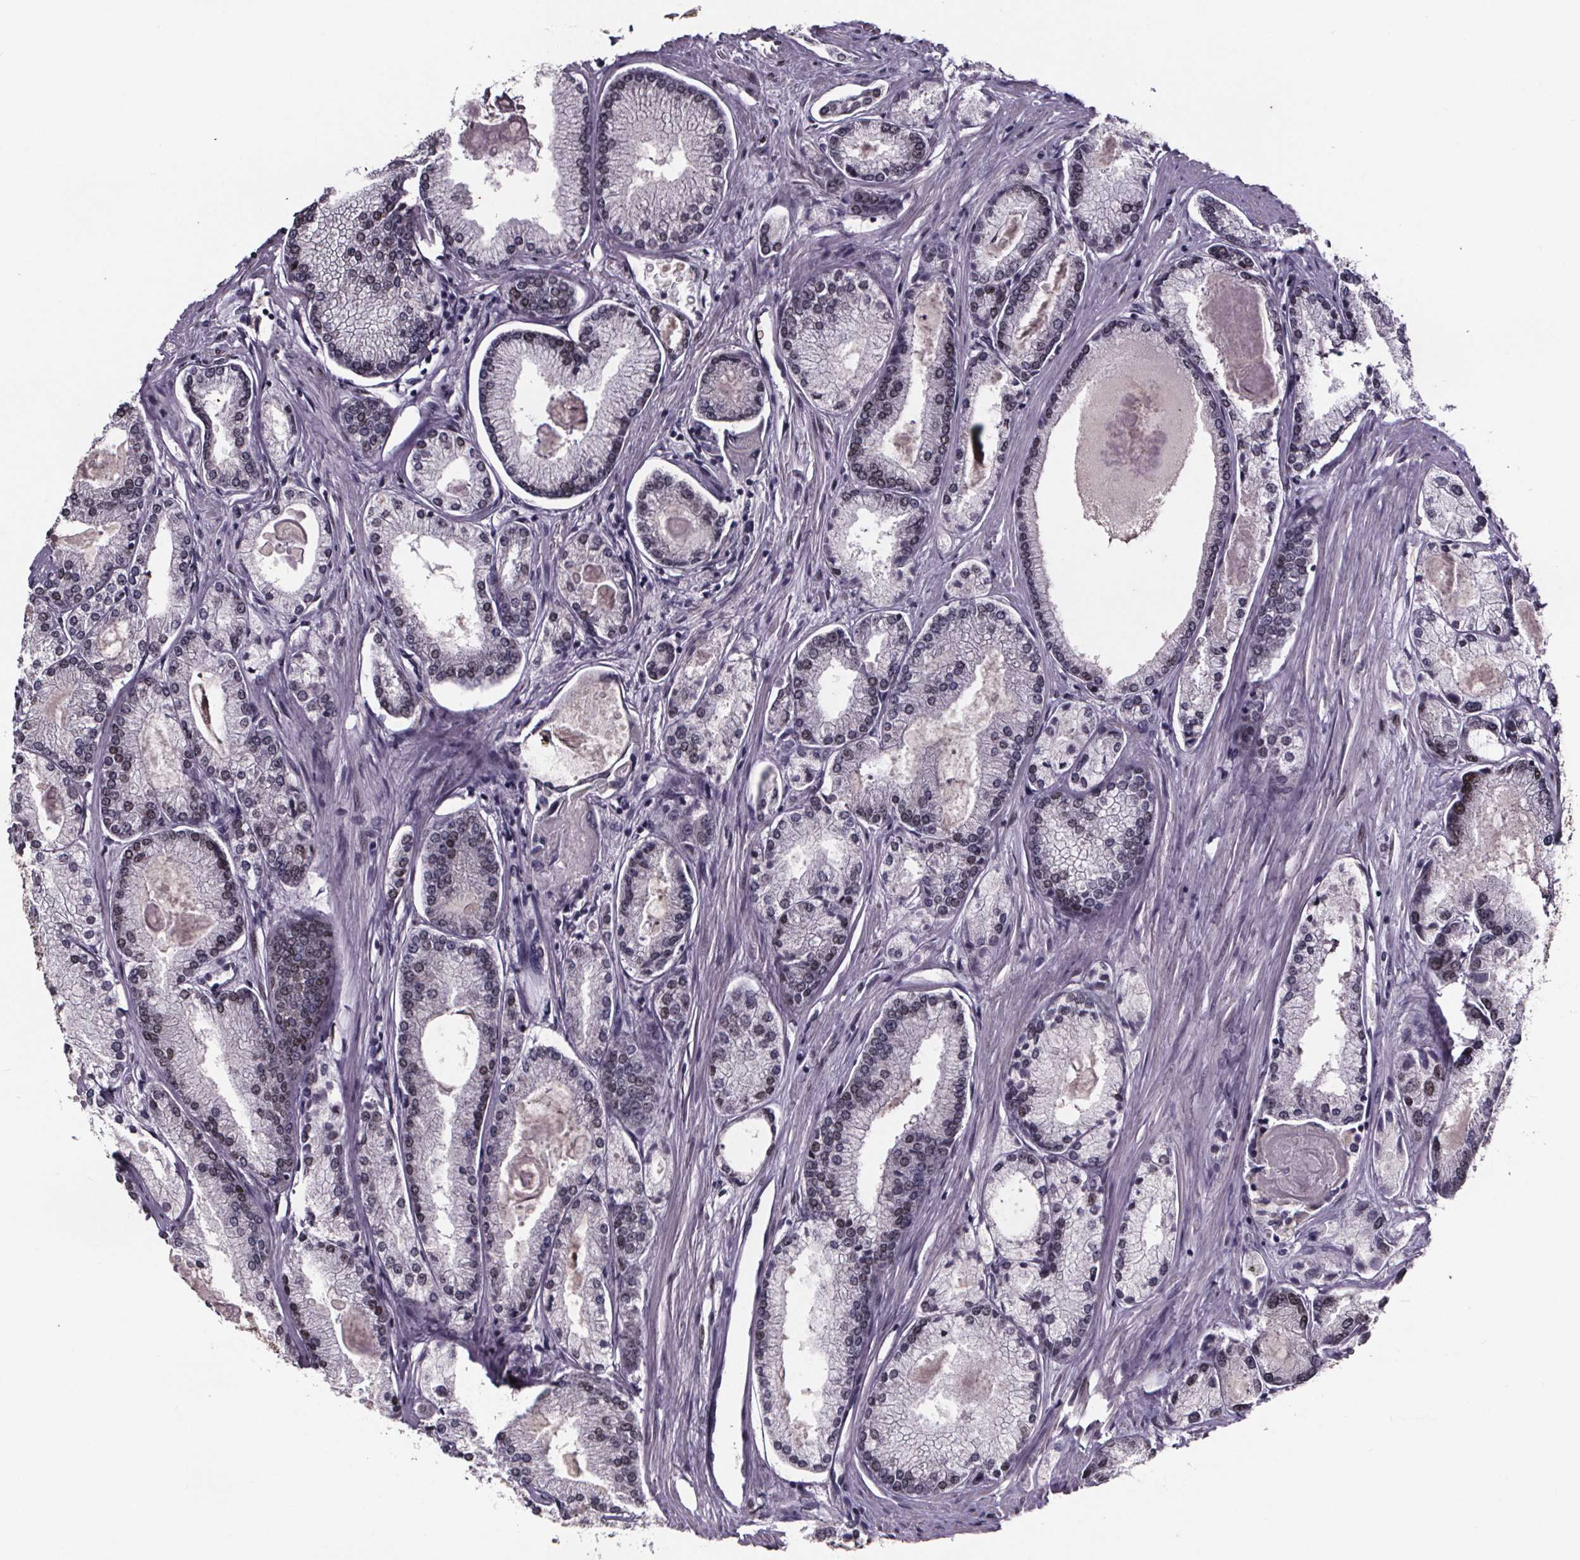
{"staining": {"intensity": "negative", "quantity": "none", "location": "none"}, "tissue": "prostate cancer", "cell_type": "Tumor cells", "image_type": "cancer", "snomed": [{"axis": "morphology", "description": "Adenocarcinoma, High grade"}, {"axis": "topography", "description": "Prostate"}], "caption": "Immunohistochemical staining of prostate cancer (adenocarcinoma (high-grade)) demonstrates no significant expression in tumor cells.", "gene": "AR", "patient": {"sex": "male", "age": 68}}